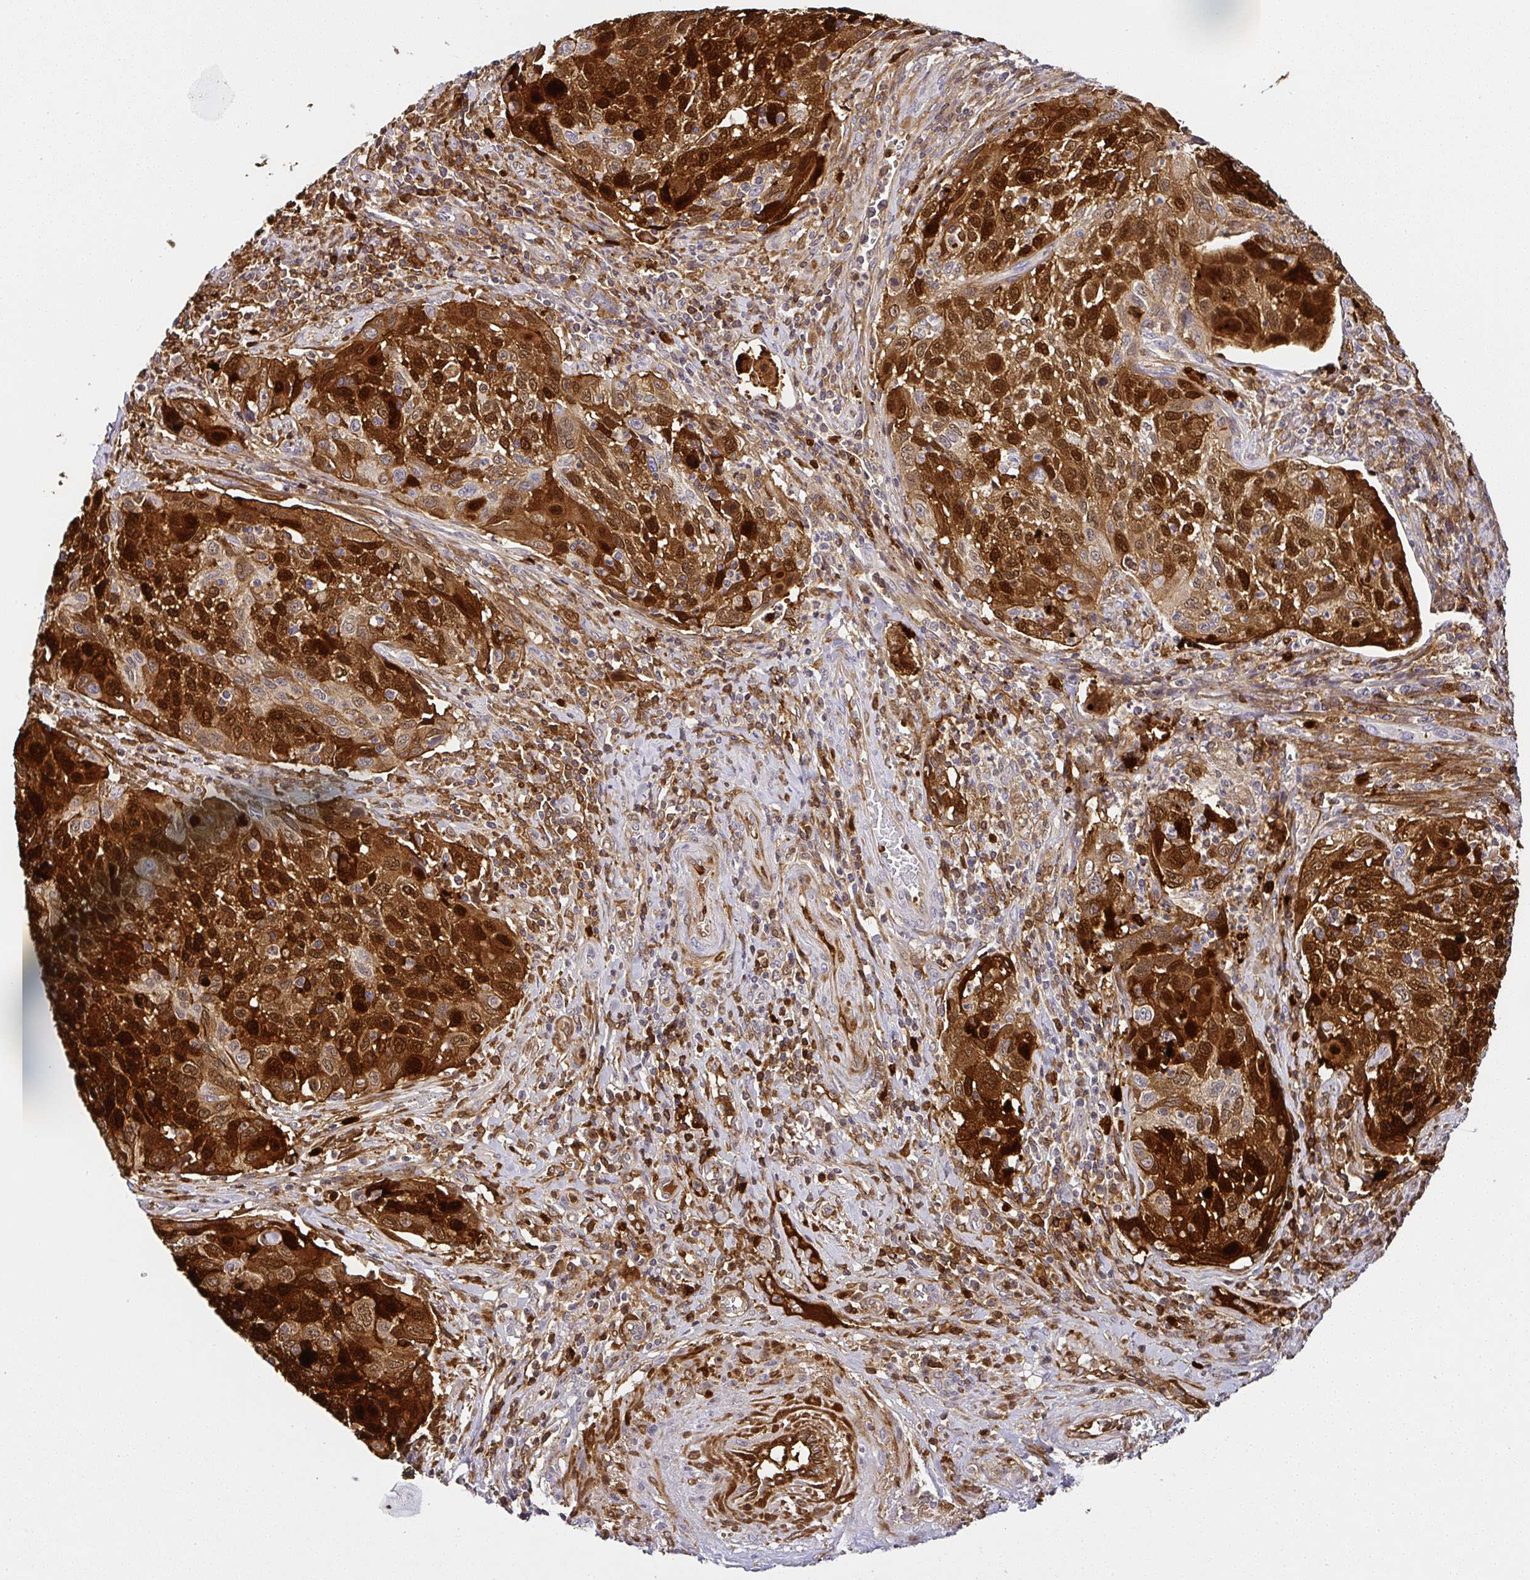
{"staining": {"intensity": "strong", "quantity": ">75%", "location": "cytoplasmic/membranous,nuclear"}, "tissue": "cervical cancer", "cell_type": "Tumor cells", "image_type": "cancer", "snomed": [{"axis": "morphology", "description": "Squamous cell carcinoma, NOS"}, {"axis": "topography", "description": "Cervix"}], "caption": "Cervical cancer stained with DAB immunohistochemistry demonstrates high levels of strong cytoplasmic/membranous and nuclear positivity in approximately >75% of tumor cells. The staining was performed using DAB (3,3'-diaminobenzidine) to visualize the protein expression in brown, while the nuclei were stained in blue with hematoxylin (Magnification: 20x).", "gene": "SERPINB3", "patient": {"sex": "female", "age": 70}}